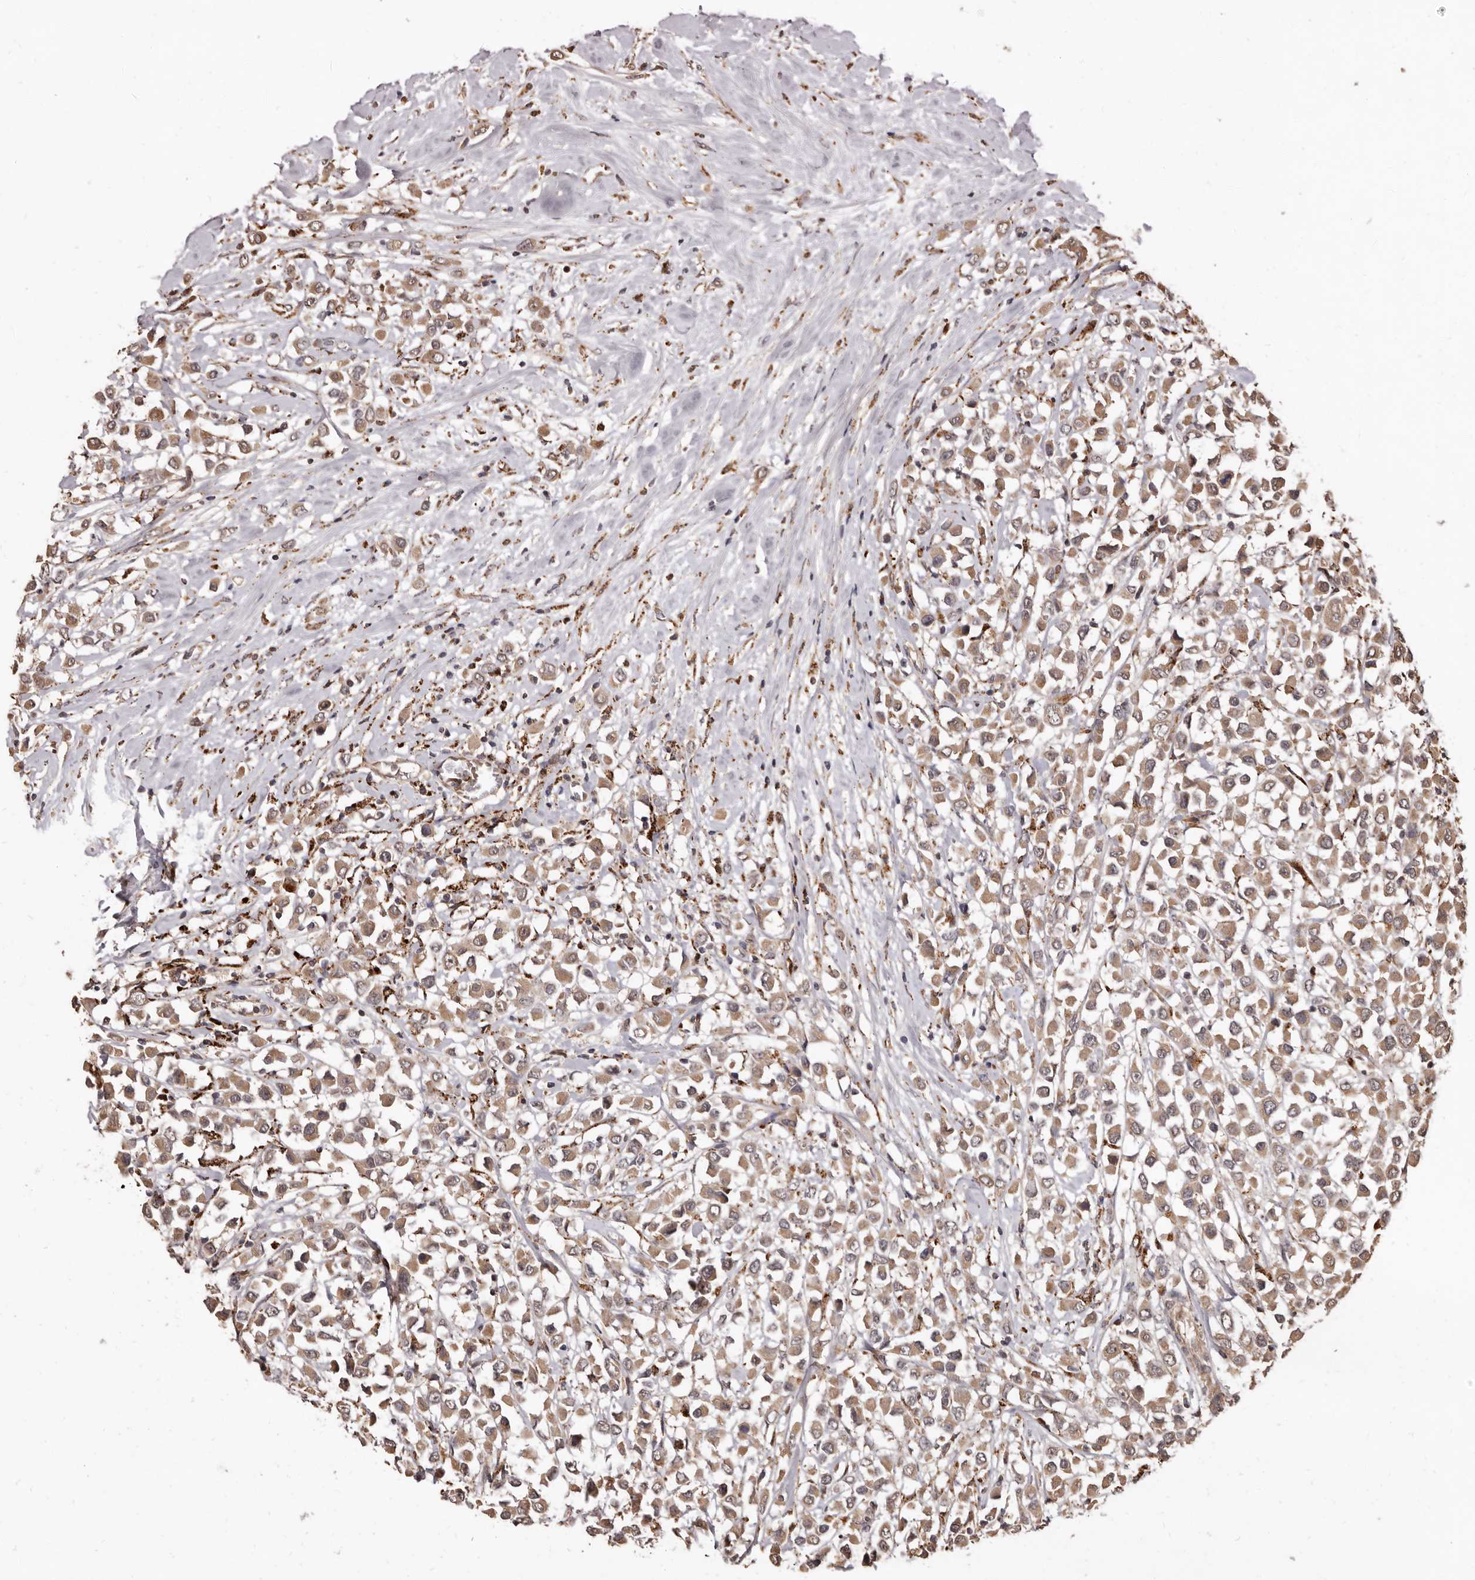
{"staining": {"intensity": "moderate", "quantity": ">75%", "location": "cytoplasmic/membranous"}, "tissue": "breast cancer", "cell_type": "Tumor cells", "image_type": "cancer", "snomed": [{"axis": "morphology", "description": "Duct carcinoma"}, {"axis": "topography", "description": "Breast"}], "caption": "Moderate cytoplasmic/membranous positivity is appreciated in about >75% of tumor cells in invasive ductal carcinoma (breast).", "gene": "AKAP7", "patient": {"sex": "female", "age": 61}}